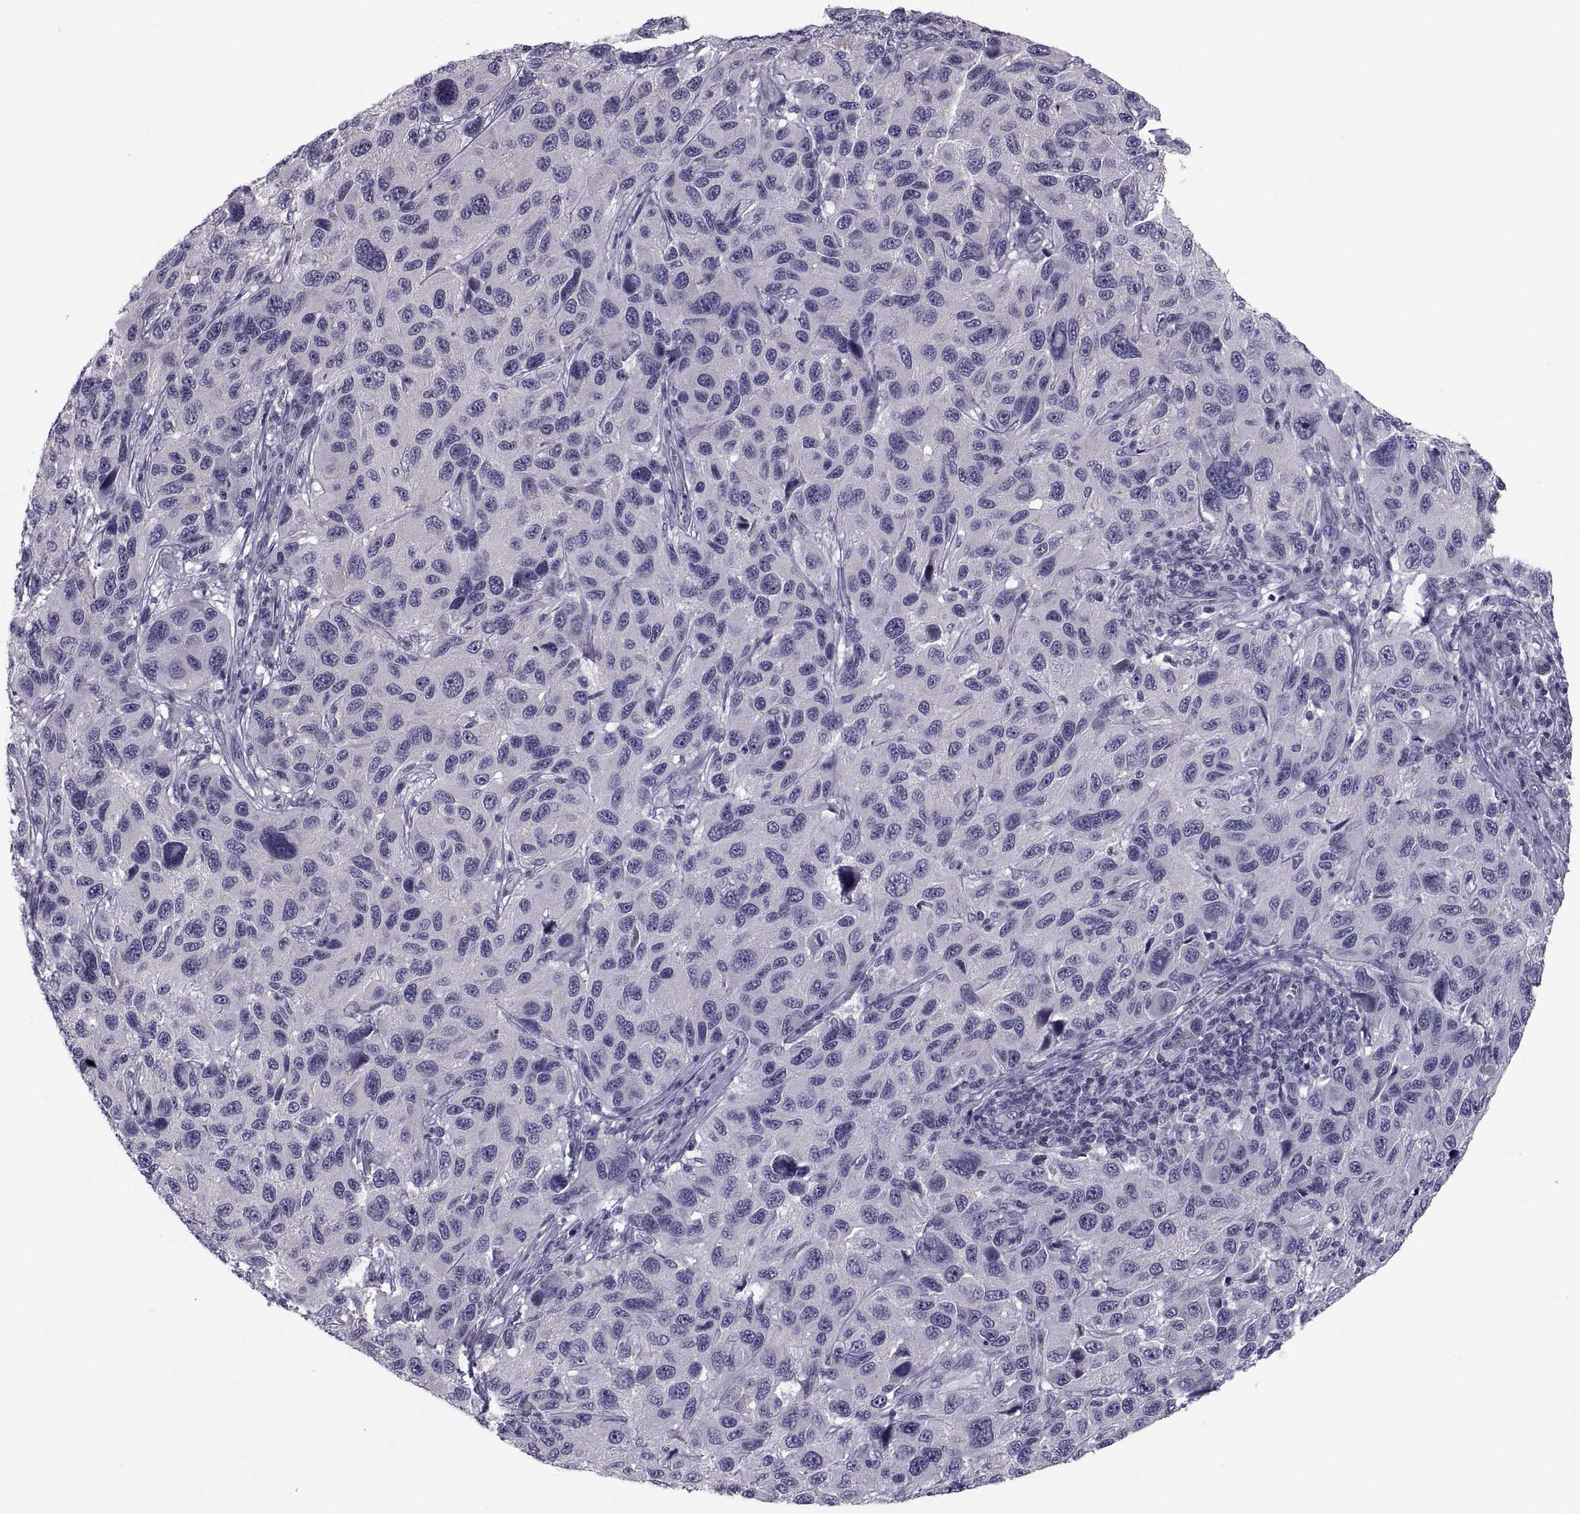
{"staining": {"intensity": "negative", "quantity": "none", "location": "none"}, "tissue": "melanoma", "cell_type": "Tumor cells", "image_type": "cancer", "snomed": [{"axis": "morphology", "description": "Malignant melanoma, NOS"}, {"axis": "topography", "description": "Skin"}], "caption": "Immunohistochemistry of human melanoma reveals no staining in tumor cells.", "gene": "PDZRN4", "patient": {"sex": "male", "age": 53}}